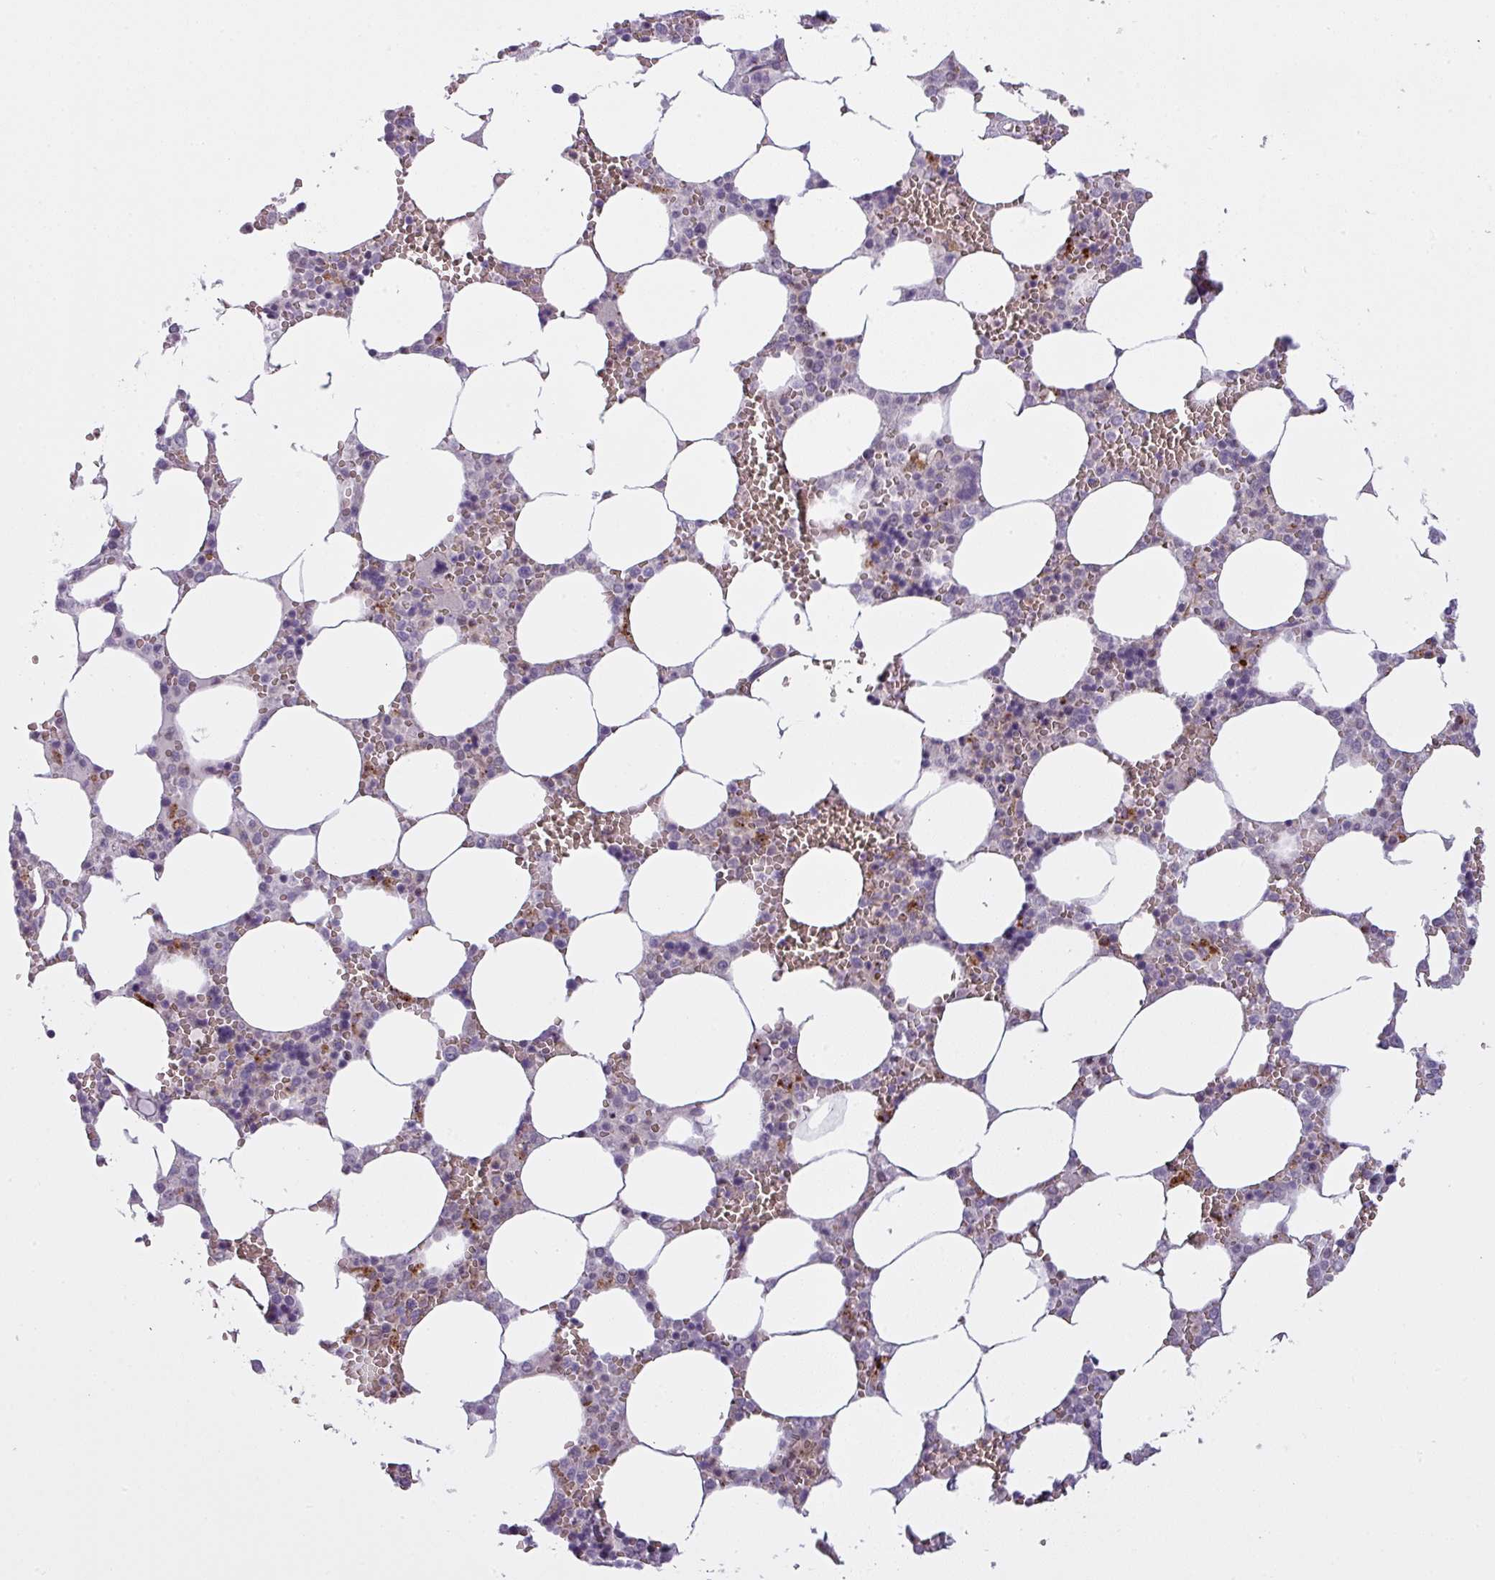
{"staining": {"intensity": "moderate", "quantity": "<25%", "location": "cytoplasmic/membranous"}, "tissue": "bone marrow", "cell_type": "Hematopoietic cells", "image_type": "normal", "snomed": [{"axis": "morphology", "description": "Normal tissue, NOS"}, {"axis": "topography", "description": "Bone marrow"}], "caption": "Immunohistochemistry (IHC) micrograph of normal bone marrow: bone marrow stained using immunohistochemistry (IHC) displays low levels of moderate protein expression localized specifically in the cytoplasmic/membranous of hematopoietic cells, appearing as a cytoplasmic/membranous brown color.", "gene": "MAP7D2", "patient": {"sex": "male", "age": 64}}